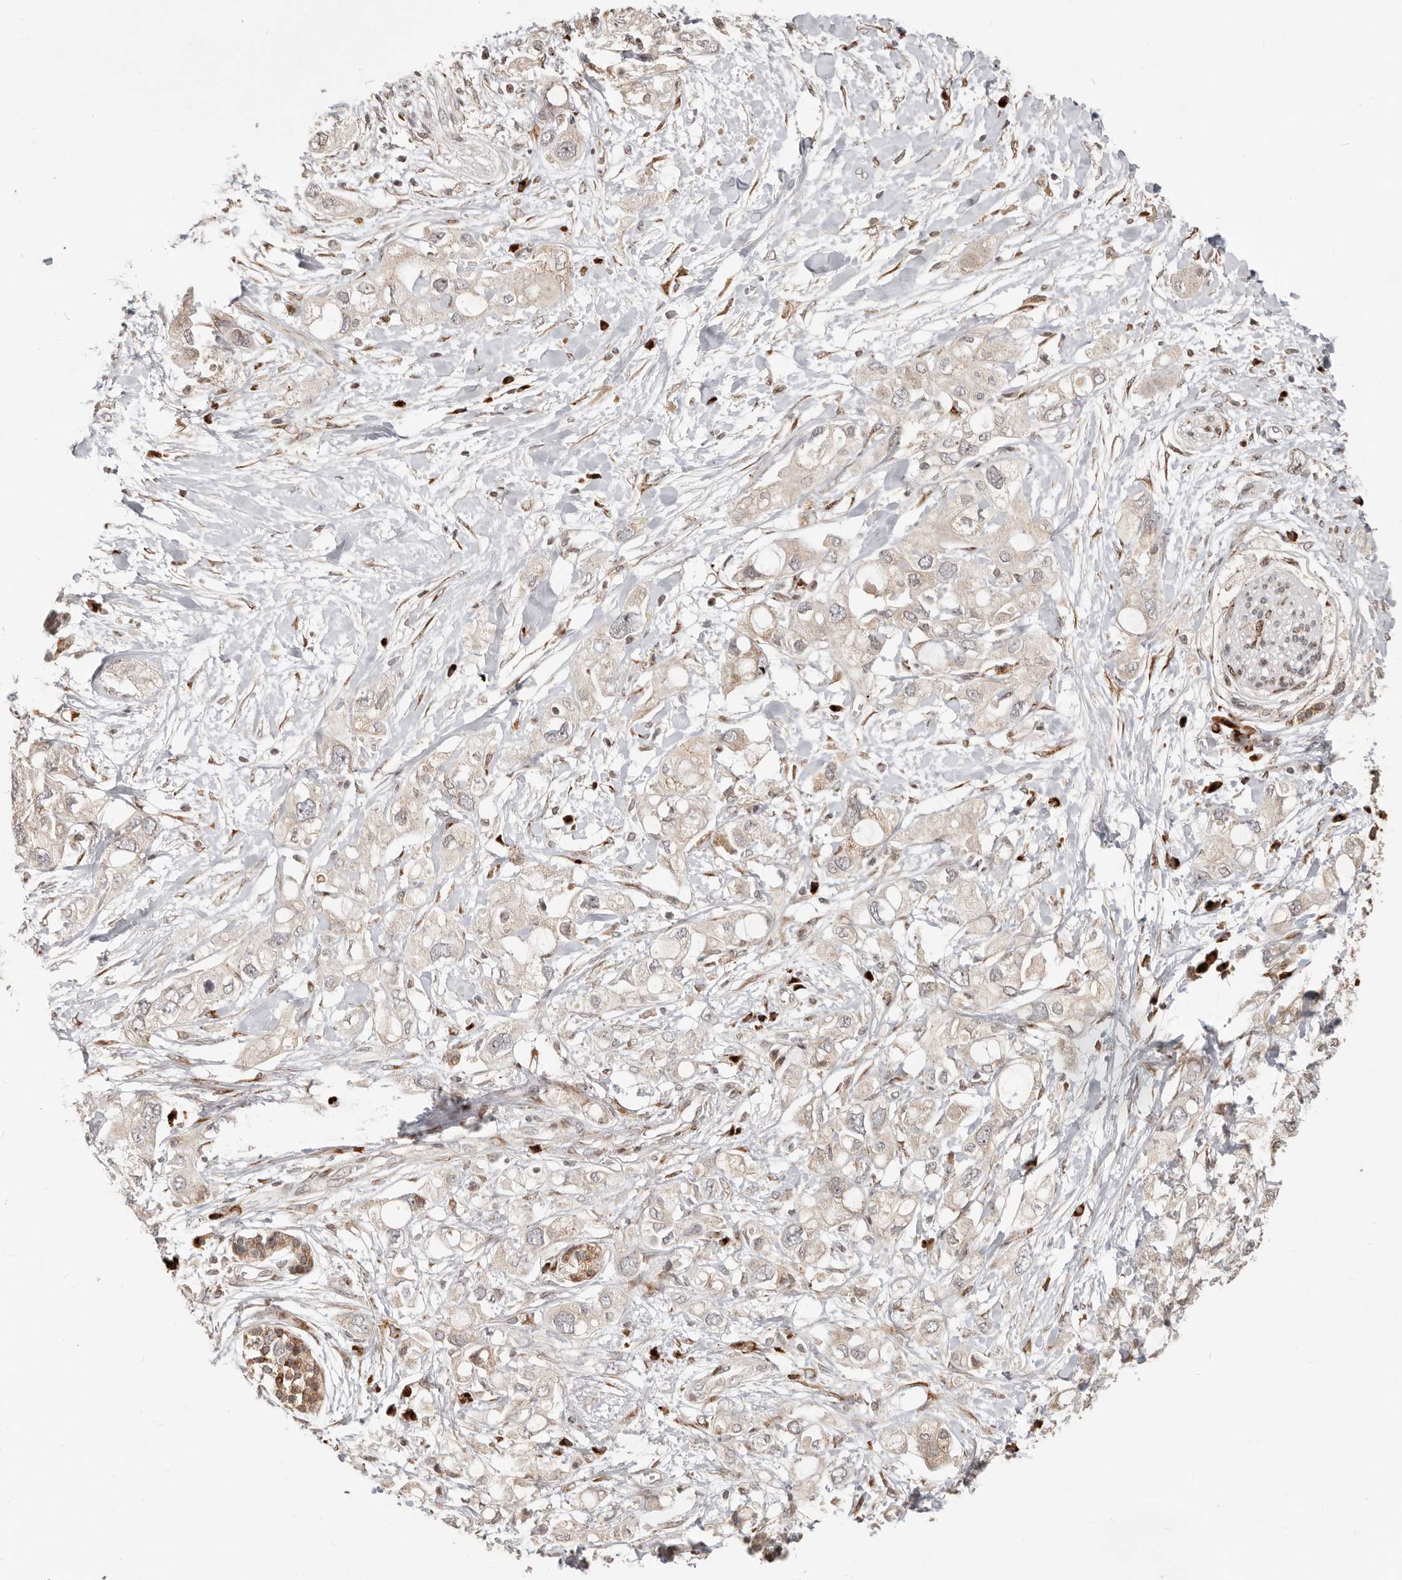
{"staining": {"intensity": "negative", "quantity": "none", "location": "none"}, "tissue": "pancreatic cancer", "cell_type": "Tumor cells", "image_type": "cancer", "snomed": [{"axis": "morphology", "description": "Adenocarcinoma, NOS"}, {"axis": "topography", "description": "Pancreas"}], "caption": "DAB immunohistochemical staining of human pancreatic cancer demonstrates no significant positivity in tumor cells.", "gene": "TRIM4", "patient": {"sex": "female", "age": 56}}